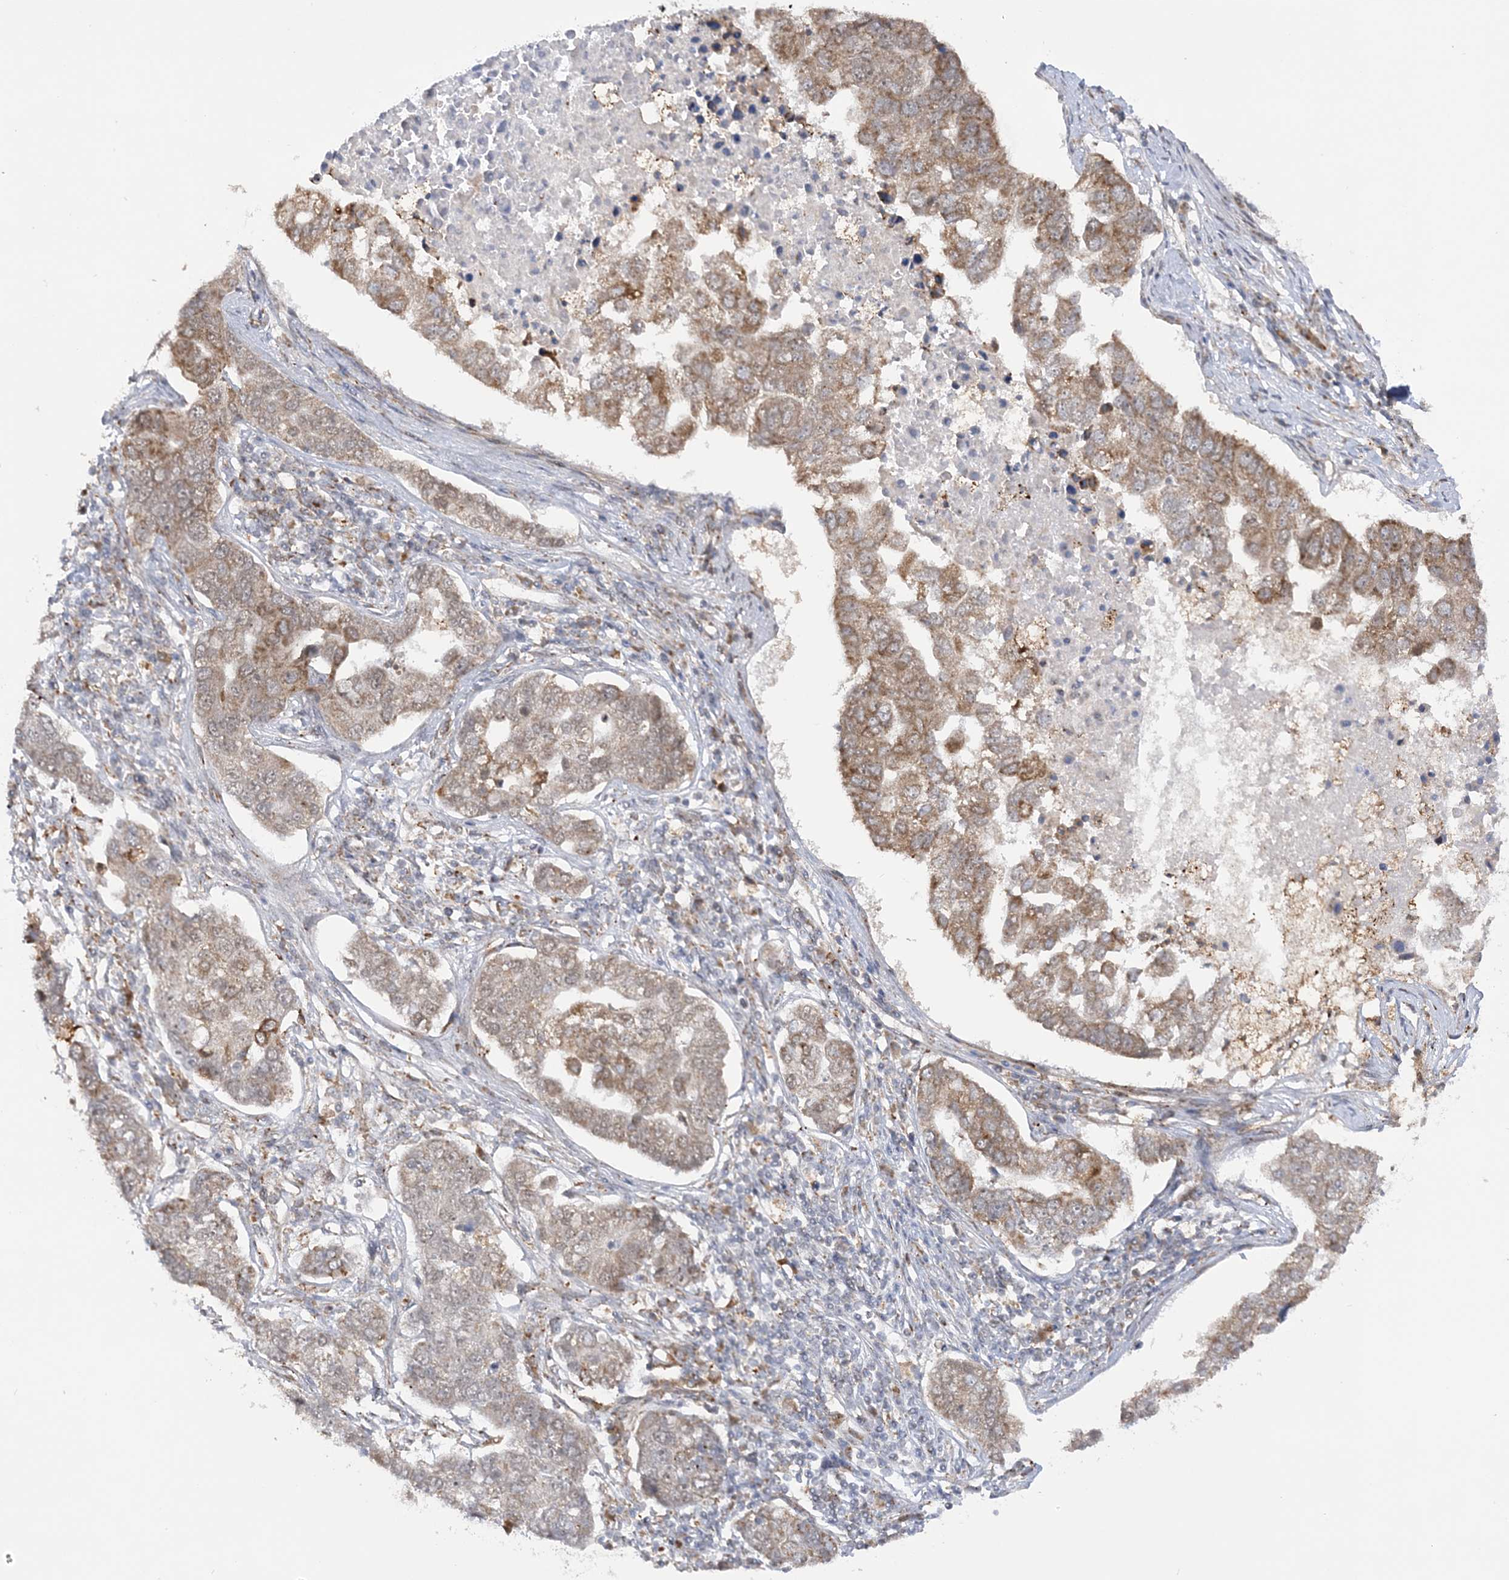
{"staining": {"intensity": "moderate", "quantity": ">75%", "location": "cytoplasmic/membranous"}, "tissue": "pancreatic cancer", "cell_type": "Tumor cells", "image_type": "cancer", "snomed": [{"axis": "morphology", "description": "Adenocarcinoma, NOS"}, {"axis": "topography", "description": "Pancreas"}], "caption": "Protein staining shows moderate cytoplasmic/membranous positivity in about >75% of tumor cells in pancreatic adenocarcinoma.", "gene": "MRPL47", "patient": {"sex": "female", "age": 61}}